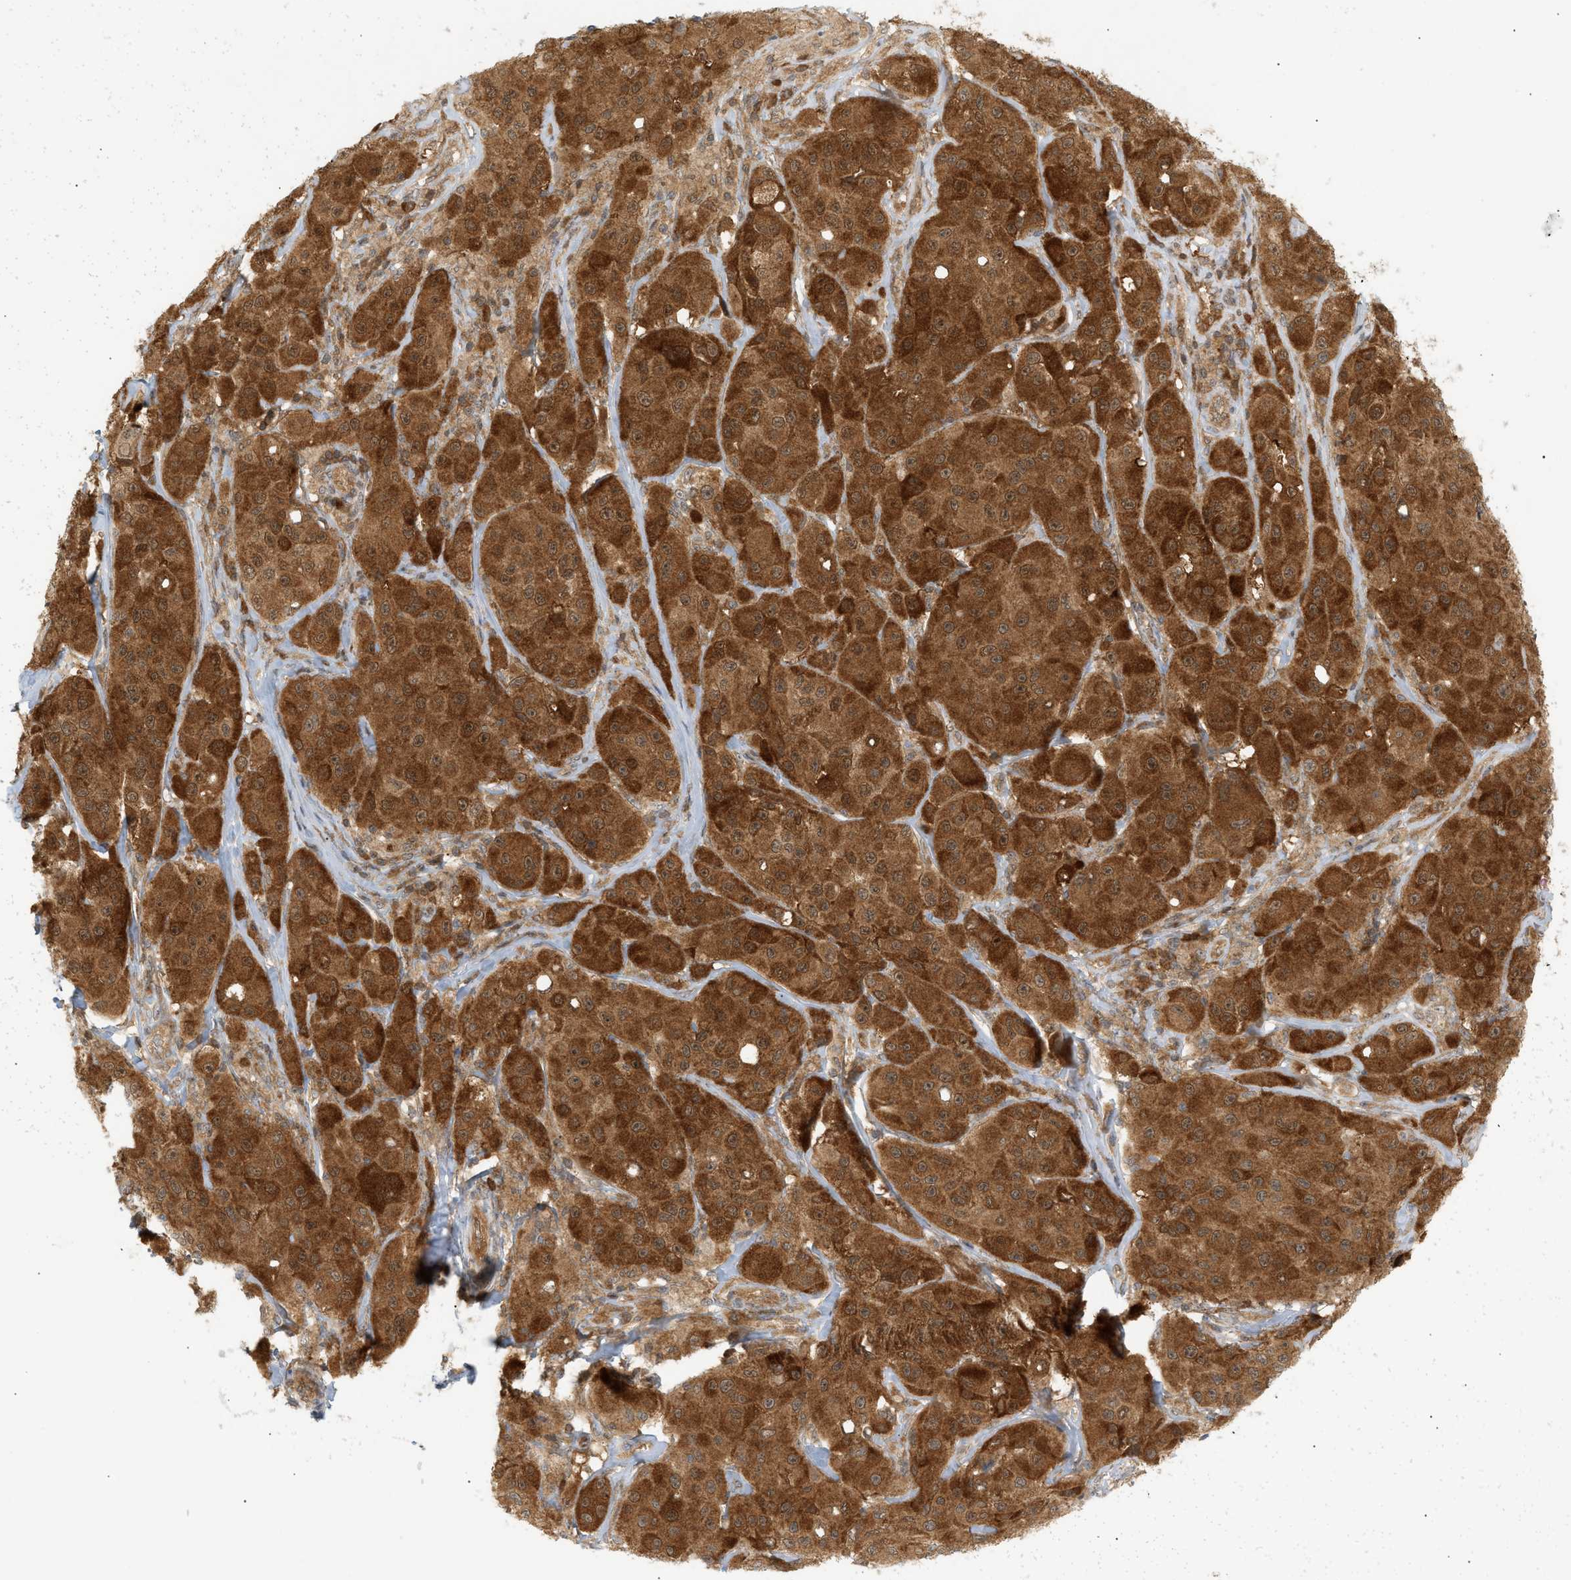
{"staining": {"intensity": "strong", "quantity": ">75%", "location": "cytoplasmic/membranous"}, "tissue": "melanoma", "cell_type": "Tumor cells", "image_type": "cancer", "snomed": [{"axis": "morphology", "description": "Malignant melanoma, NOS"}, {"axis": "topography", "description": "Skin"}], "caption": "Tumor cells exhibit strong cytoplasmic/membranous expression in approximately >75% of cells in malignant melanoma.", "gene": "SHC1", "patient": {"sex": "male", "age": 84}}